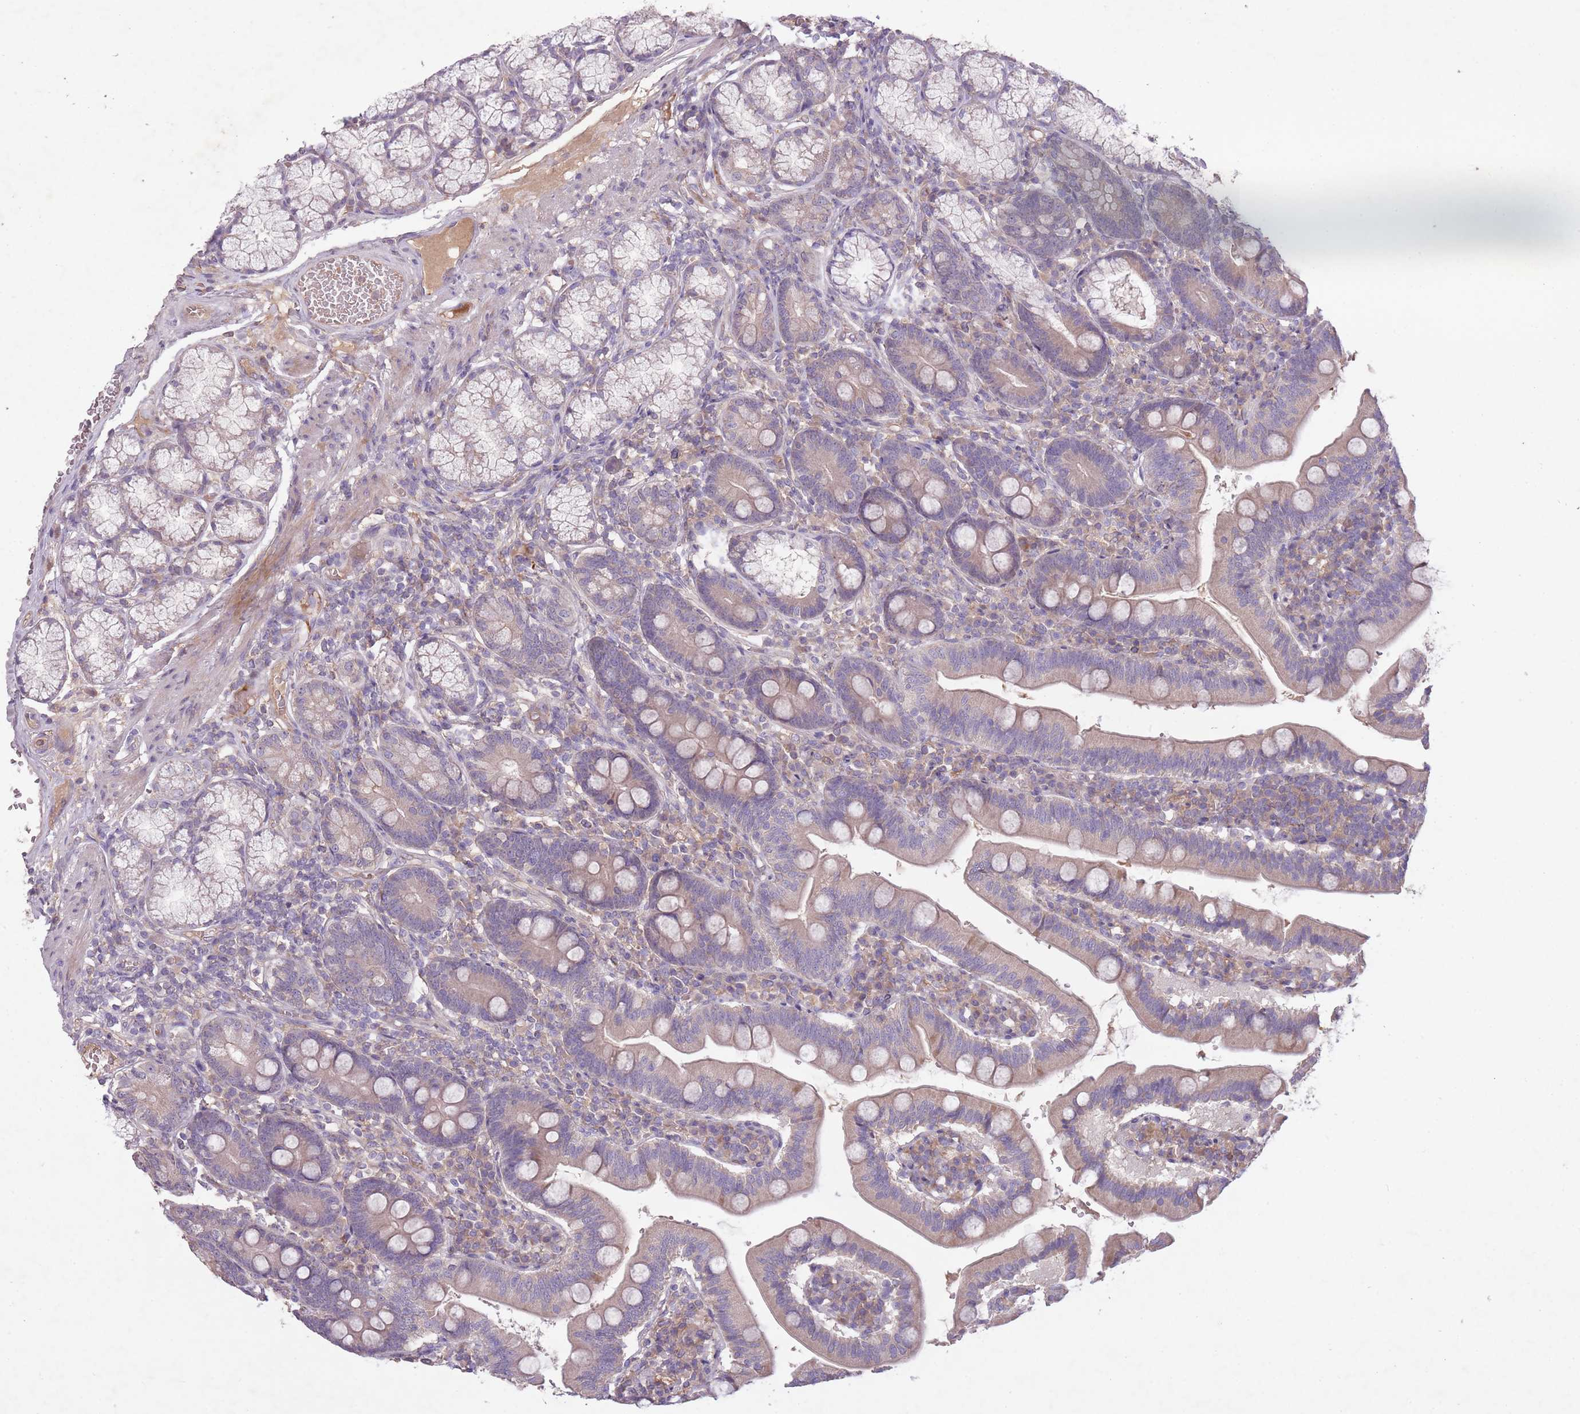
{"staining": {"intensity": "moderate", "quantity": "25%-75%", "location": "cytoplasmic/membranous"}, "tissue": "duodenum", "cell_type": "Glandular cells", "image_type": "normal", "snomed": [{"axis": "morphology", "description": "Normal tissue, NOS"}, {"axis": "topography", "description": "Duodenum"}], "caption": "IHC photomicrograph of unremarkable duodenum: duodenum stained using immunohistochemistry (IHC) shows medium levels of moderate protein expression localized specifically in the cytoplasmic/membranous of glandular cells, appearing as a cytoplasmic/membranous brown color.", "gene": "OR2V1", "patient": {"sex": "female", "age": 67}}